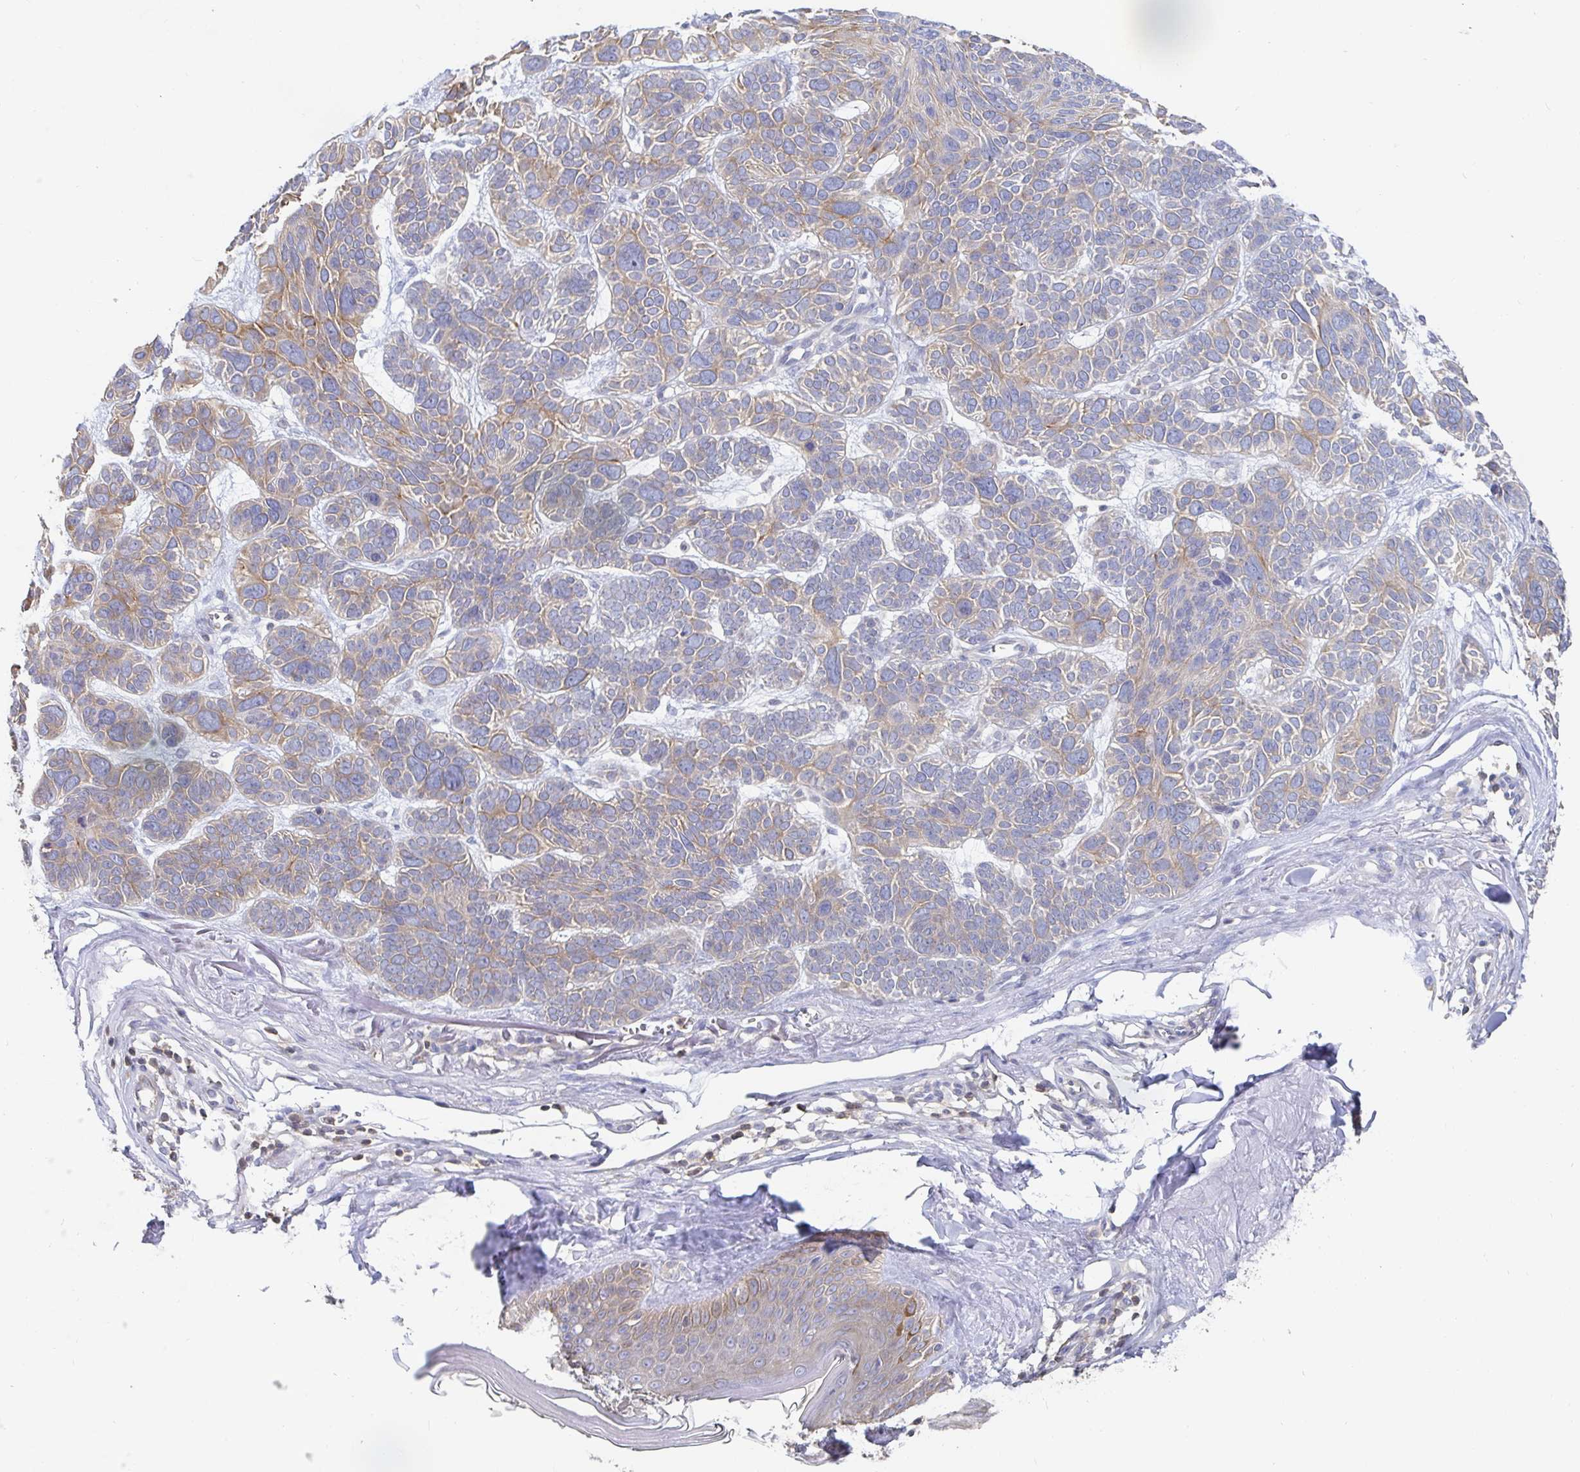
{"staining": {"intensity": "weak", "quantity": "25%-75%", "location": "cytoplasmic/membranous"}, "tissue": "skin cancer", "cell_type": "Tumor cells", "image_type": "cancer", "snomed": [{"axis": "morphology", "description": "Basal cell carcinoma"}, {"axis": "morphology", "description": "BCC, low aggressive"}, {"axis": "topography", "description": "Skin"}, {"axis": "topography", "description": "Skin of face"}], "caption": "Immunohistochemistry (IHC) (DAB) staining of bcc,  low aggressive (skin) exhibits weak cytoplasmic/membranous protein expression in about 25%-75% of tumor cells.", "gene": "PIK3CD", "patient": {"sex": "male", "age": 73}}